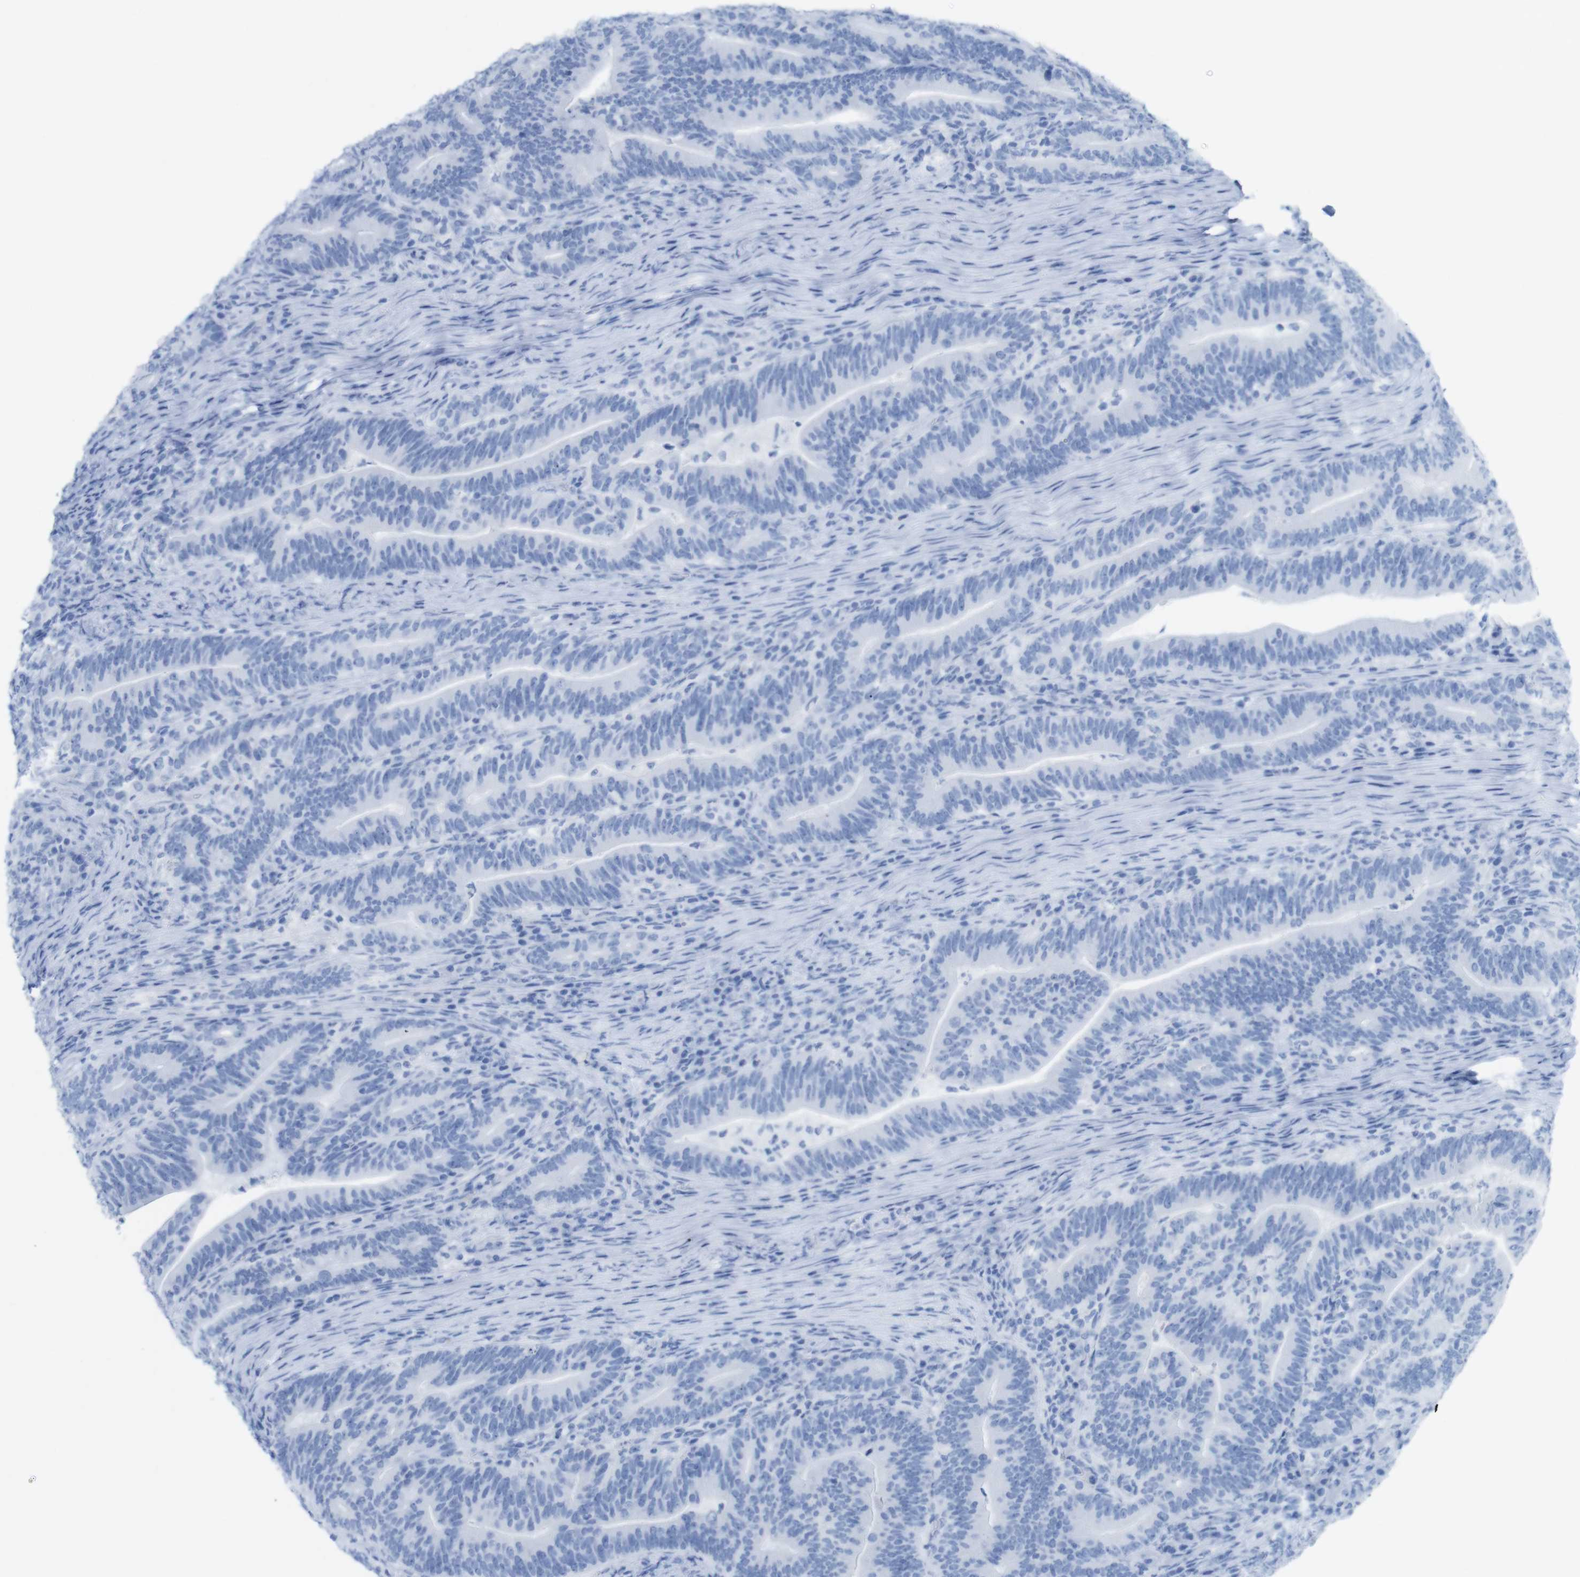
{"staining": {"intensity": "negative", "quantity": "none", "location": "none"}, "tissue": "colorectal cancer", "cell_type": "Tumor cells", "image_type": "cancer", "snomed": [{"axis": "morphology", "description": "Normal tissue, NOS"}, {"axis": "morphology", "description": "Adenocarcinoma, NOS"}, {"axis": "topography", "description": "Colon"}], "caption": "Immunohistochemistry (IHC) micrograph of neoplastic tissue: human colorectal adenocarcinoma stained with DAB (3,3'-diaminobenzidine) demonstrates no significant protein positivity in tumor cells.", "gene": "MYH7", "patient": {"sex": "female", "age": 66}}